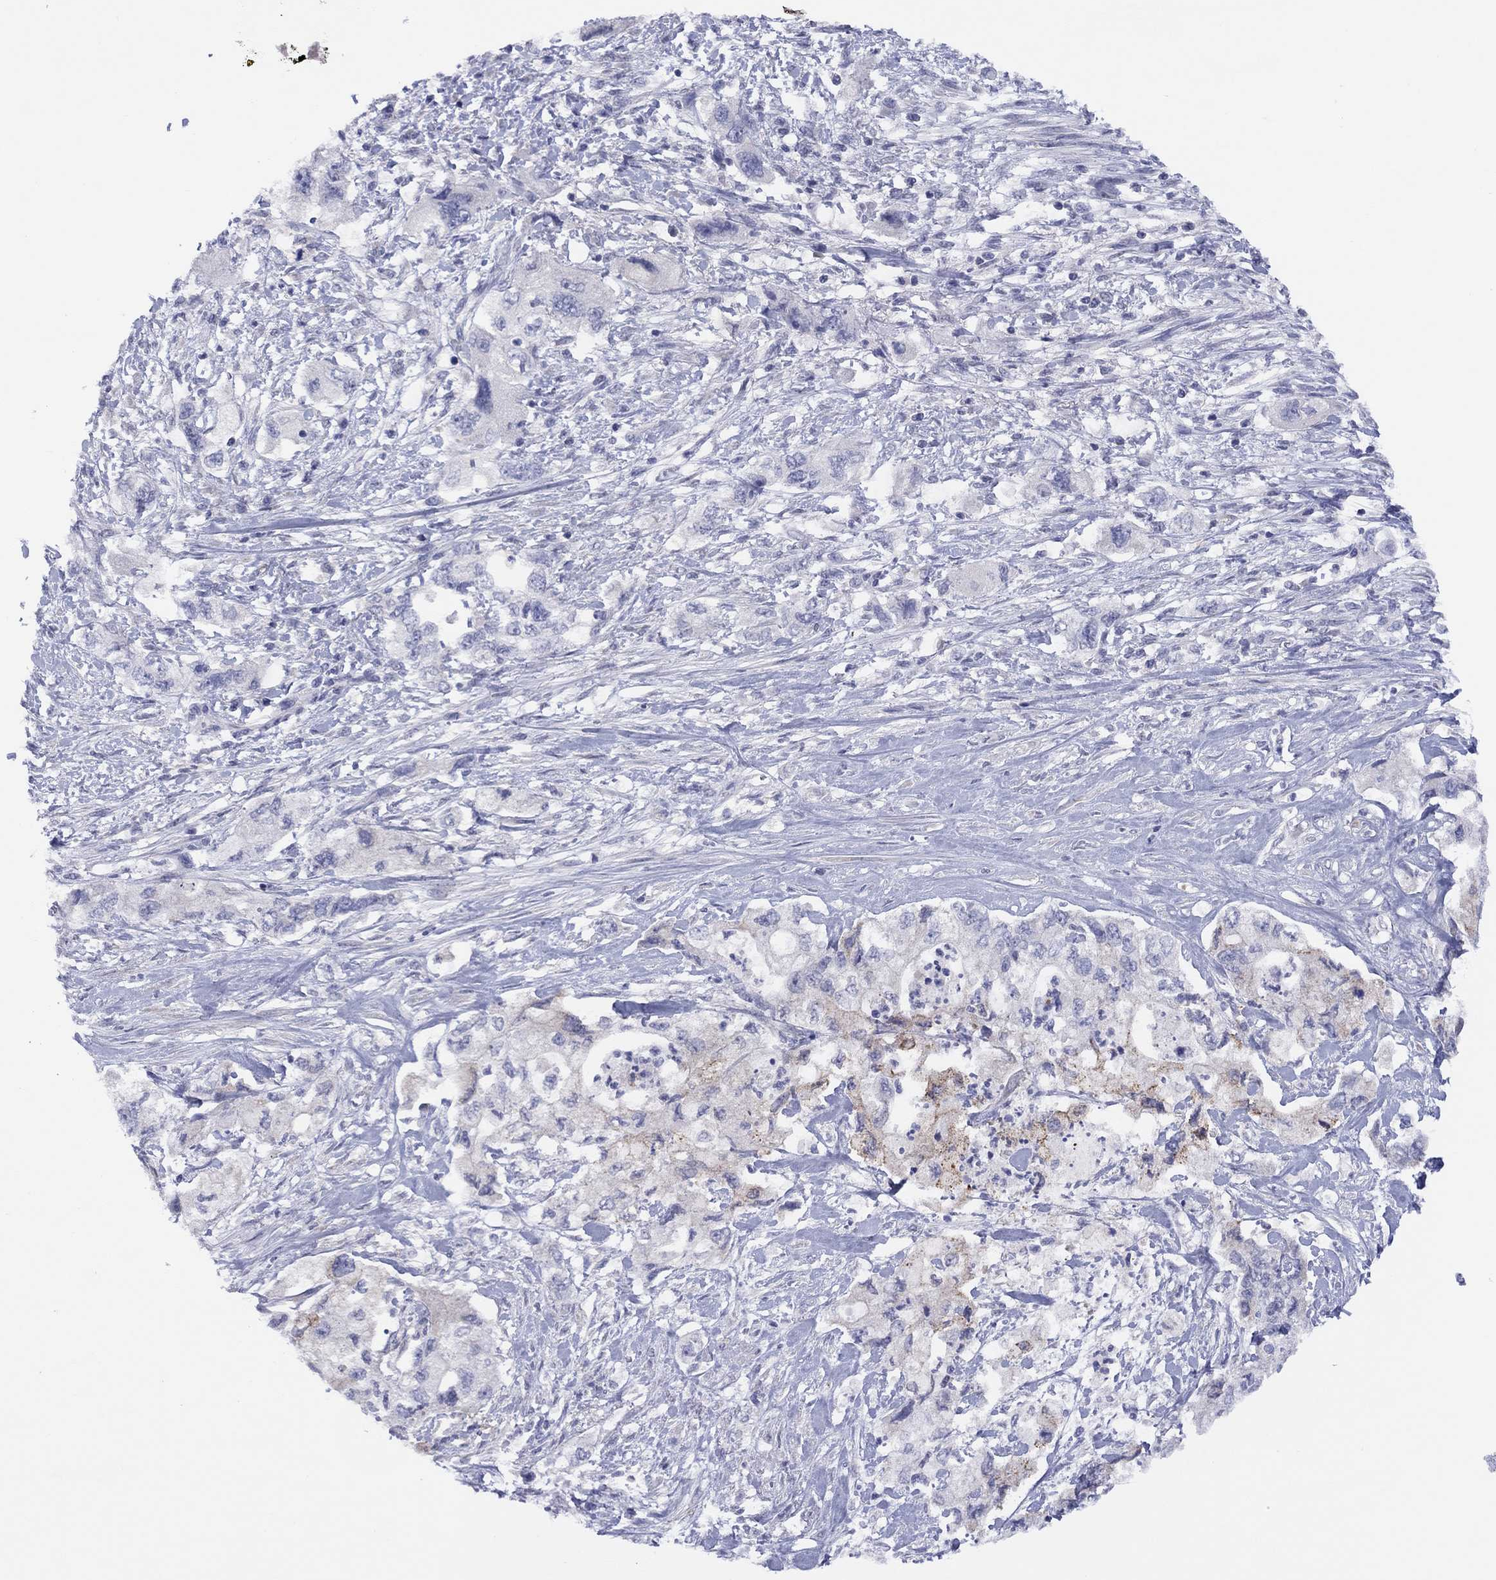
{"staining": {"intensity": "moderate", "quantity": "<25%", "location": "cytoplasmic/membranous"}, "tissue": "pancreatic cancer", "cell_type": "Tumor cells", "image_type": "cancer", "snomed": [{"axis": "morphology", "description": "Adenocarcinoma, NOS"}, {"axis": "topography", "description": "Pancreas"}], "caption": "Protein staining exhibits moderate cytoplasmic/membranous staining in about <25% of tumor cells in adenocarcinoma (pancreatic).", "gene": "CYP2B6", "patient": {"sex": "female", "age": 73}}